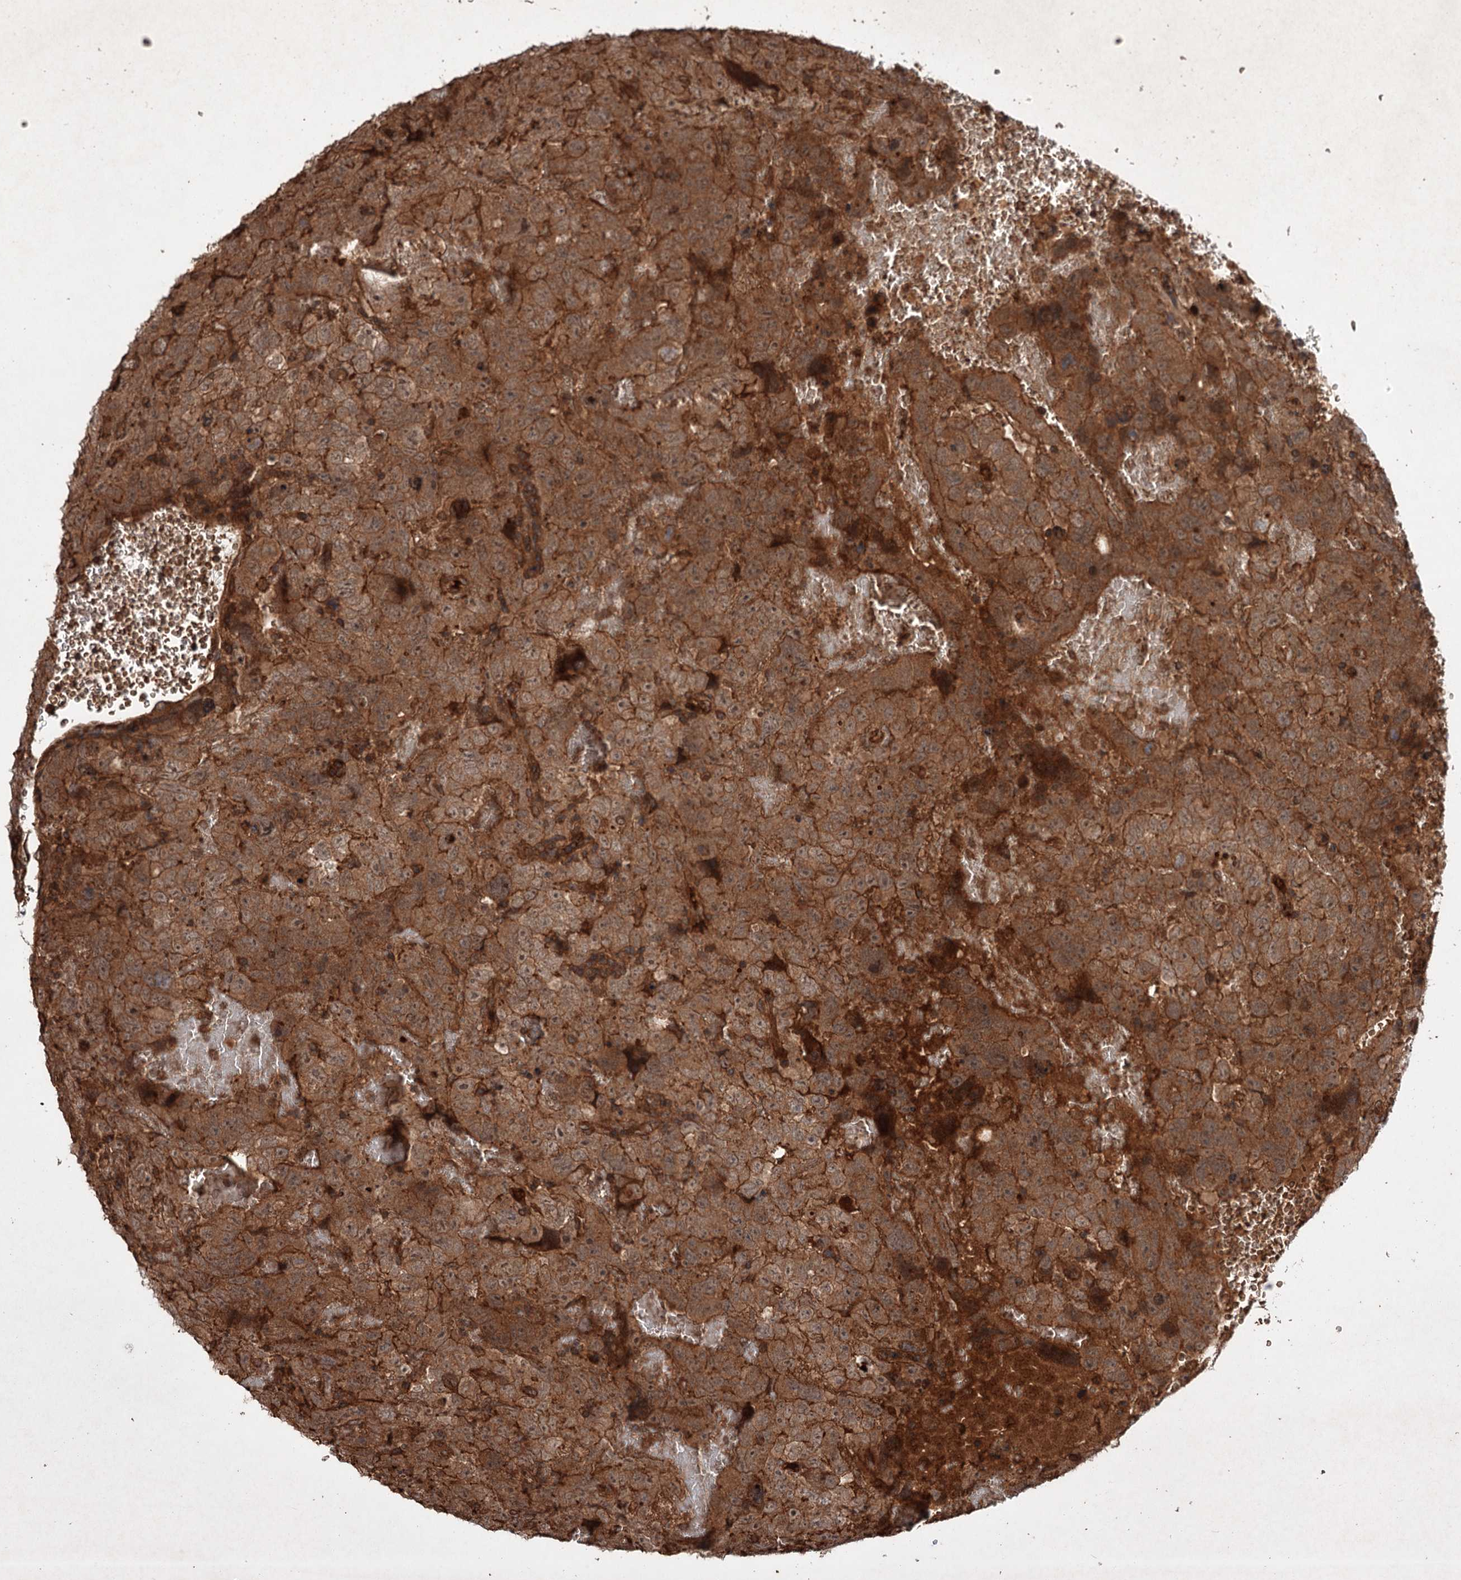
{"staining": {"intensity": "strong", "quantity": ">75%", "location": "cytoplasmic/membranous"}, "tissue": "testis cancer", "cell_type": "Tumor cells", "image_type": "cancer", "snomed": [{"axis": "morphology", "description": "Carcinoma, Embryonal, NOS"}, {"axis": "topography", "description": "Testis"}], "caption": "Tumor cells demonstrate strong cytoplasmic/membranous expression in approximately >75% of cells in embryonal carcinoma (testis).", "gene": "ADK", "patient": {"sex": "male", "age": 45}}